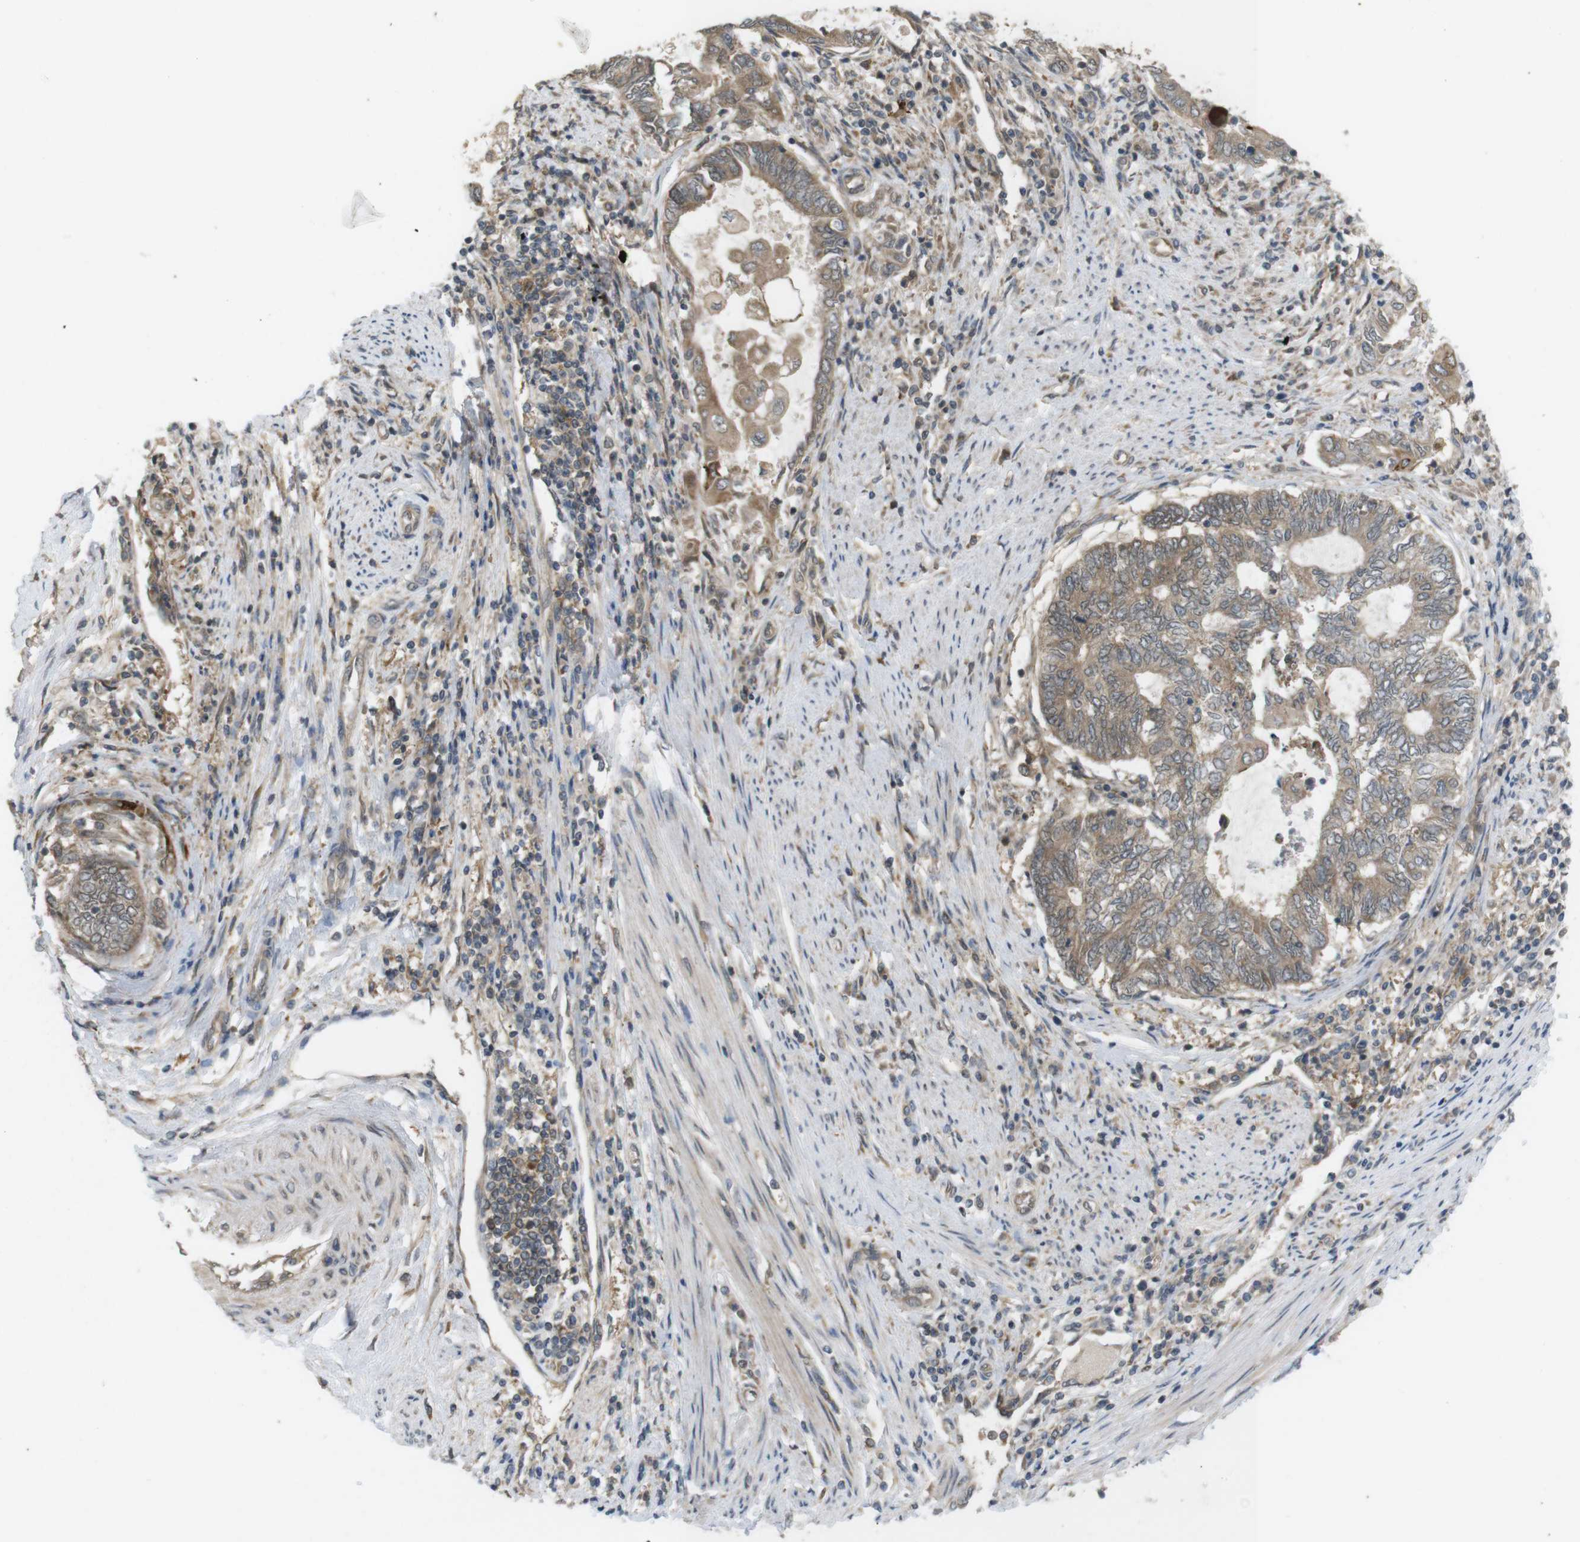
{"staining": {"intensity": "moderate", "quantity": ">75%", "location": "cytoplasmic/membranous"}, "tissue": "endometrial cancer", "cell_type": "Tumor cells", "image_type": "cancer", "snomed": [{"axis": "morphology", "description": "Adenocarcinoma, NOS"}, {"axis": "topography", "description": "Uterus"}, {"axis": "topography", "description": "Endometrium"}], "caption": "IHC (DAB (3,3'-diaminobenzidine)) staining of endometrial adenocarcinoma shows moderate cytoplasmic/membranous protein expression in approximately >75% of tumor cells. (Stains: DAB (3,3'-diaminobenzidine) in brown, nuclei in blue, Microscopy: brightfield microscopy at high magnification).", "gene": "RNF130", "patient": {"sex": "female", "age": 70}}